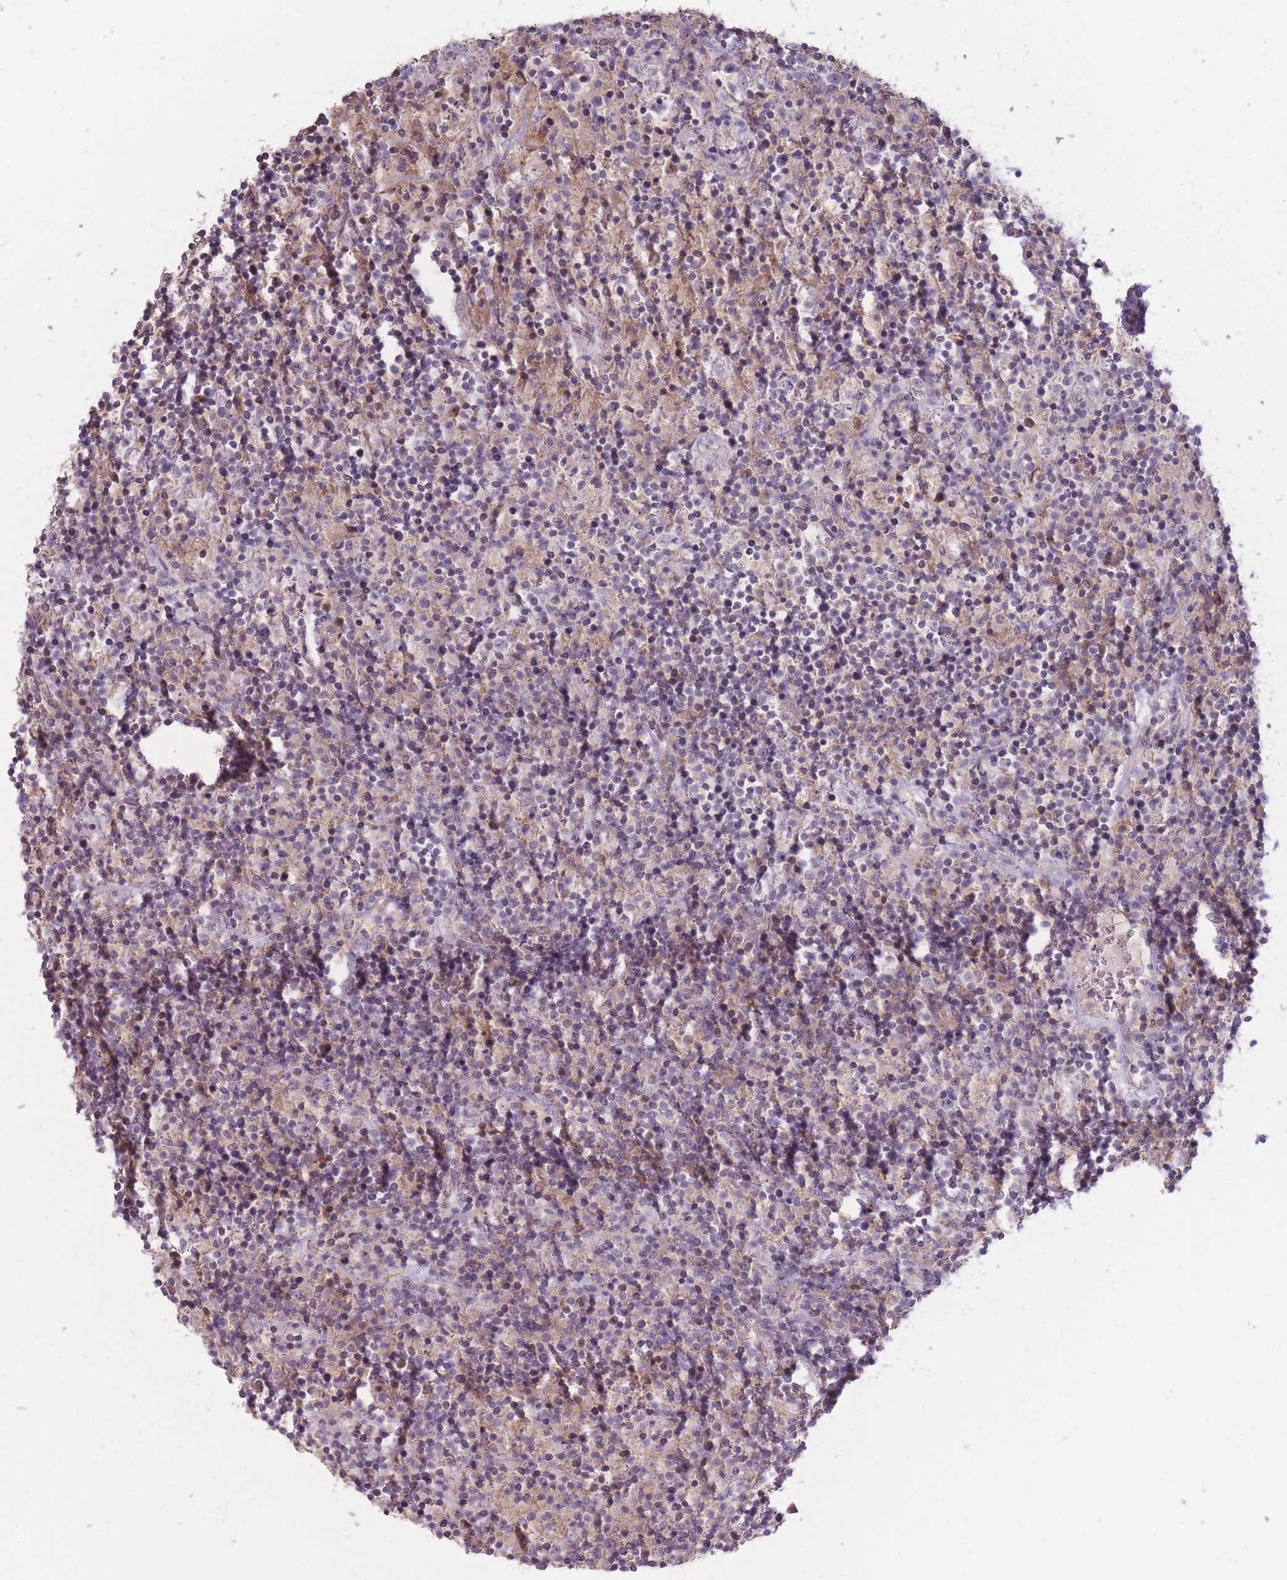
{"staining": {"intensity": "negative", "quantity": "none", "location": "none"}, "tissue": "lymphoma", "cell_type": "Tumor cells", "image_type": "cancer", "snomed": [{"axis": "morphology", "description": "Hodgkin's disease, NOS"}, {"axis": "topography", "description": "Lymph node"}], "caption": "An IHC histopathology image of lymphoma is shown. There is no staining in tumor cells of lymphoma.", "gene": "TET3", "patient": {"sex": "male", "age": 70}}